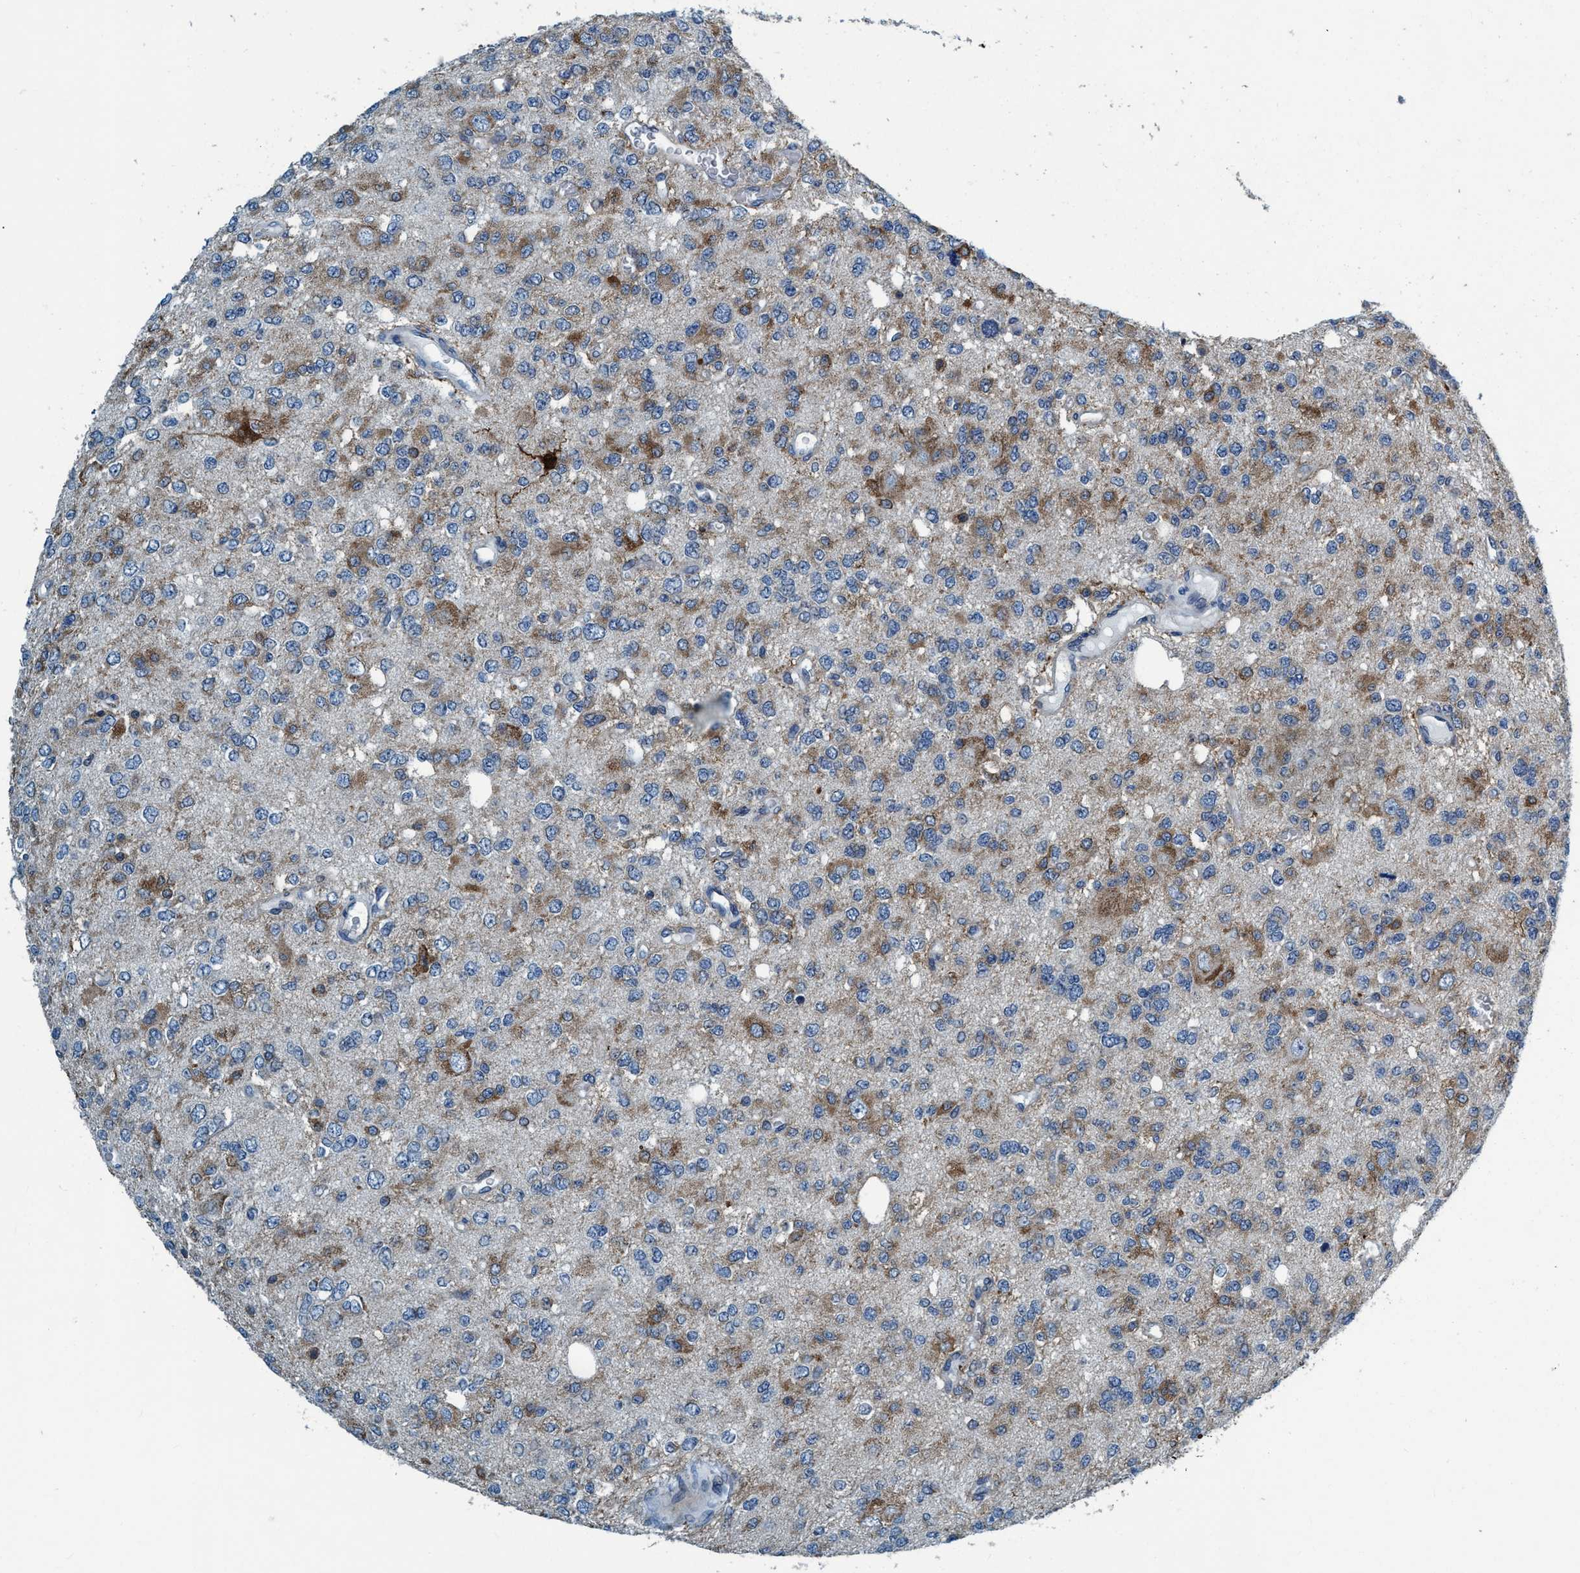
{"staining": {"intensity": "moderate", "quantity": "<25%", "location": "cytoplasmic/membranous"}, "tissue": "glioma", "cell_type": "Tumor cells", "image_type": "cancer", "snomed": [{"axis": "morphology", "description": "Glioma, malignant, Low grade"}, {"axis": "topography", "description": "Brain"}], "caption": "Human glioma stained with a protein marker displays moderate staining in tumor cells.", "gene": "ARMC9", "patient": {"sex": "male", "age": 38}}